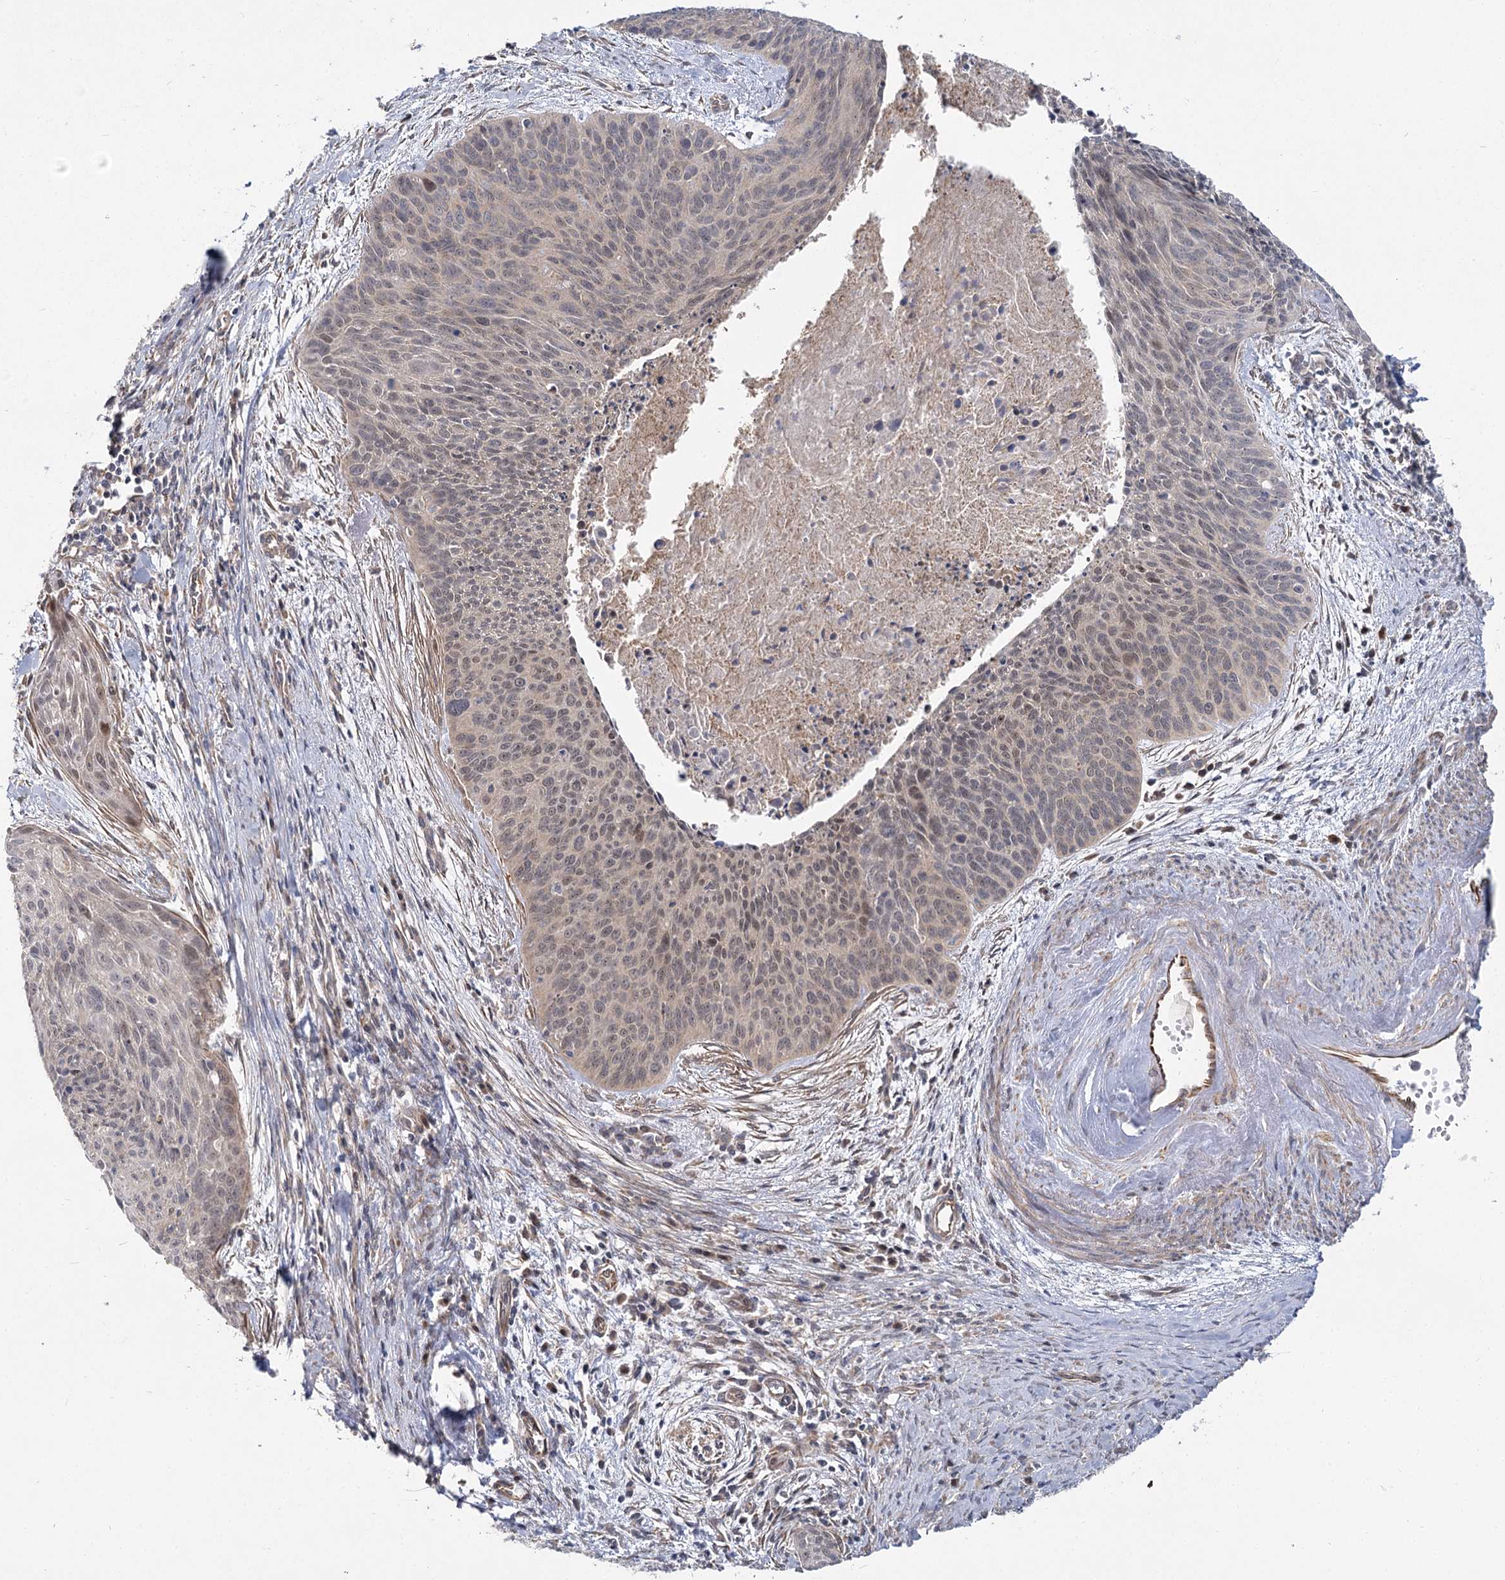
{"staining": {"intensity": "weak", "quantity": "<25%", "location": "nuclear"}, "tissue": "cervical cancer", "cell_type": "Tumor cells", "image_type": "cancer", "snomed": [{"axis": "morphology", "description": "Squamous cell carcinoma, NOS"}, {"axis": "topography", "description": "Cervix"}], "caption": "Human squamous cell carcinoma (cervical) stained for a protein using immunohistochemistry displays no staining in tumor cells.", "gene": "TBC1D9B", "patient": {"sex": "female", "age": 55}}